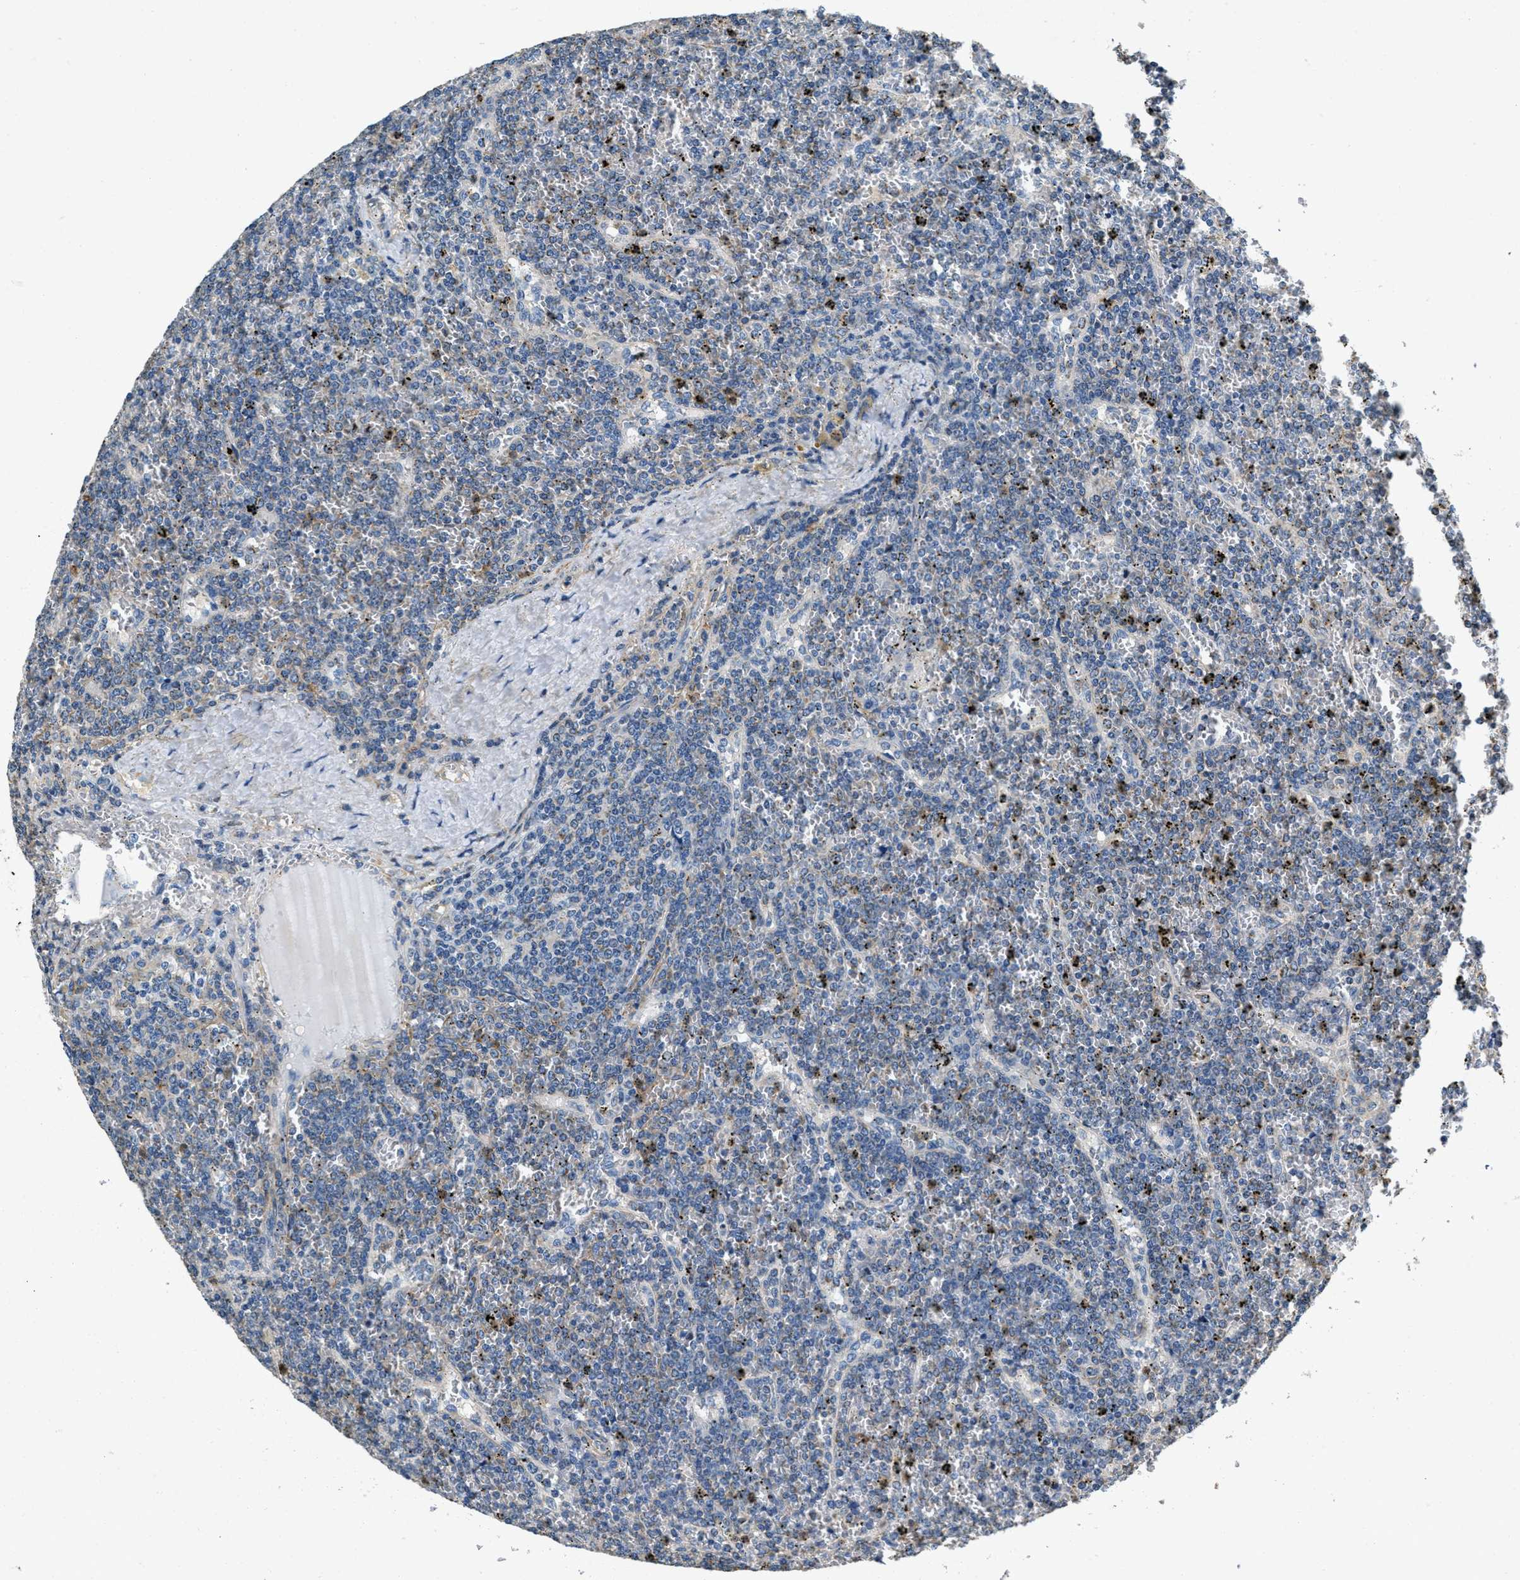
{"staining": {"intensity": "weak", "quantity": "<25%", "location": "cytoplasmic/membranous"}, "tissue": "lymphoma", "cell_type": "Tumor cells", "image_type": "cancer", "snomed": [{"axis": "morphology", "description": "Malignant lymphoma, non-Hodgkin's type, Low grade"}, {"axis": "topography", "description": "Spleen"}], "caption": "An immunohistochemistry (IHC) image of malignant lymphoma, non-Hodgkin's type (low-grade) is shown. There is no staining in tumor cells of malignant lymphoma, non-Hodgkin's type (low-grade). (DAB (3,3'-diaminobenzidine) IHC, high magnification).", "gene": "TOMM70", "patient": {"sex": "female", "age": 19}}